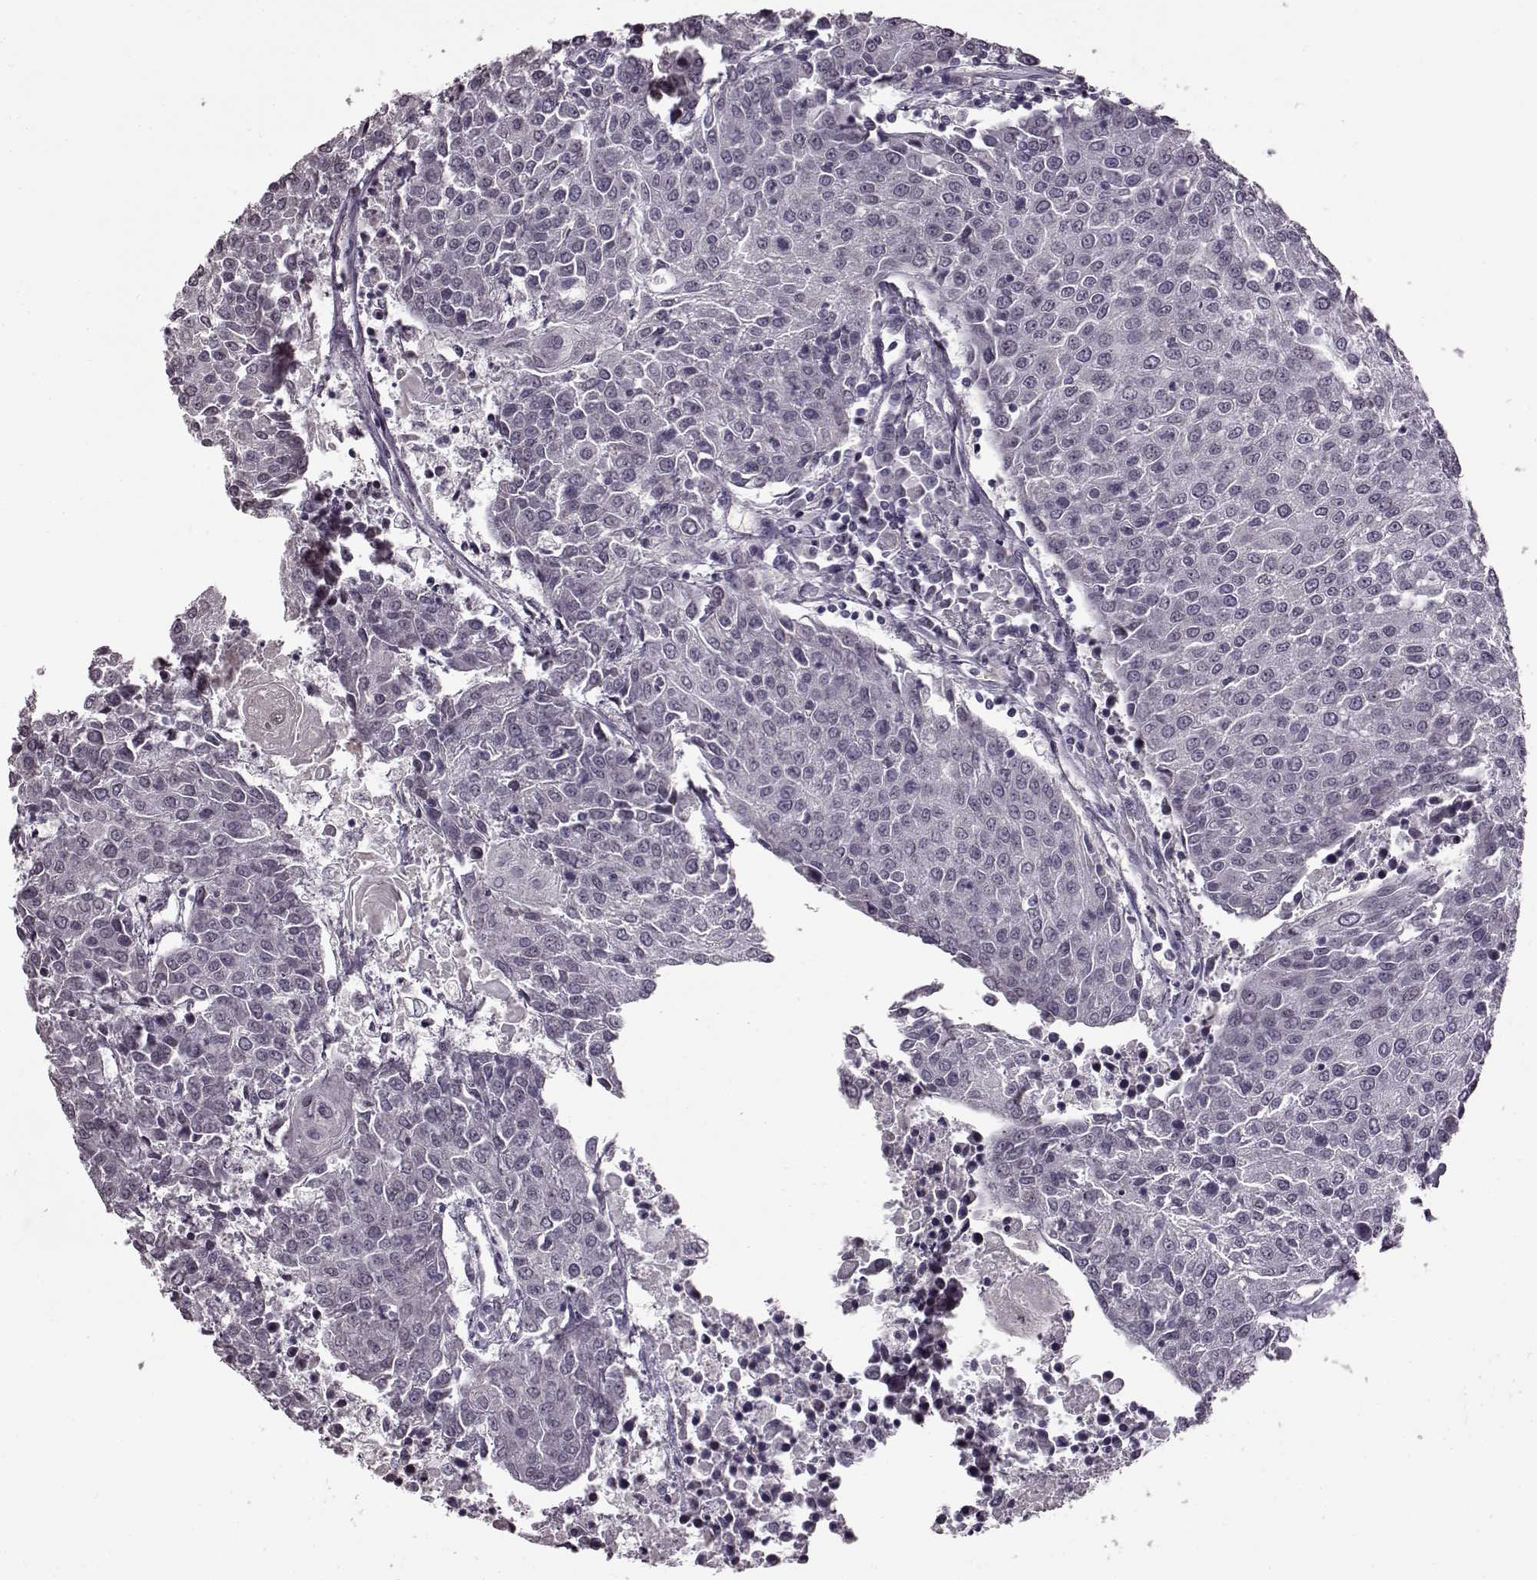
{"staining": {"intensity": "negative", "quantity": "none", "location": "none"}, "tissue": "urothelial cancer", "cell_type": "Tumor cells", "image_type": "cancer", "snomed": [{"axis": "morphology", "description": "Urothelial carcinoma, High grade"}, {"axis": "topography", "description": "Urinary bladder"}], "caption": "Immunohistochemistry image of neoplastic tissue: high-grade urothelial carcinoma stained with DAB (3,3'-diaminobenzidine) demonstrates no significant protein staining in tumor cells.", "gene": "STX1B", "patient": {"sex": "female", "age": 85}}